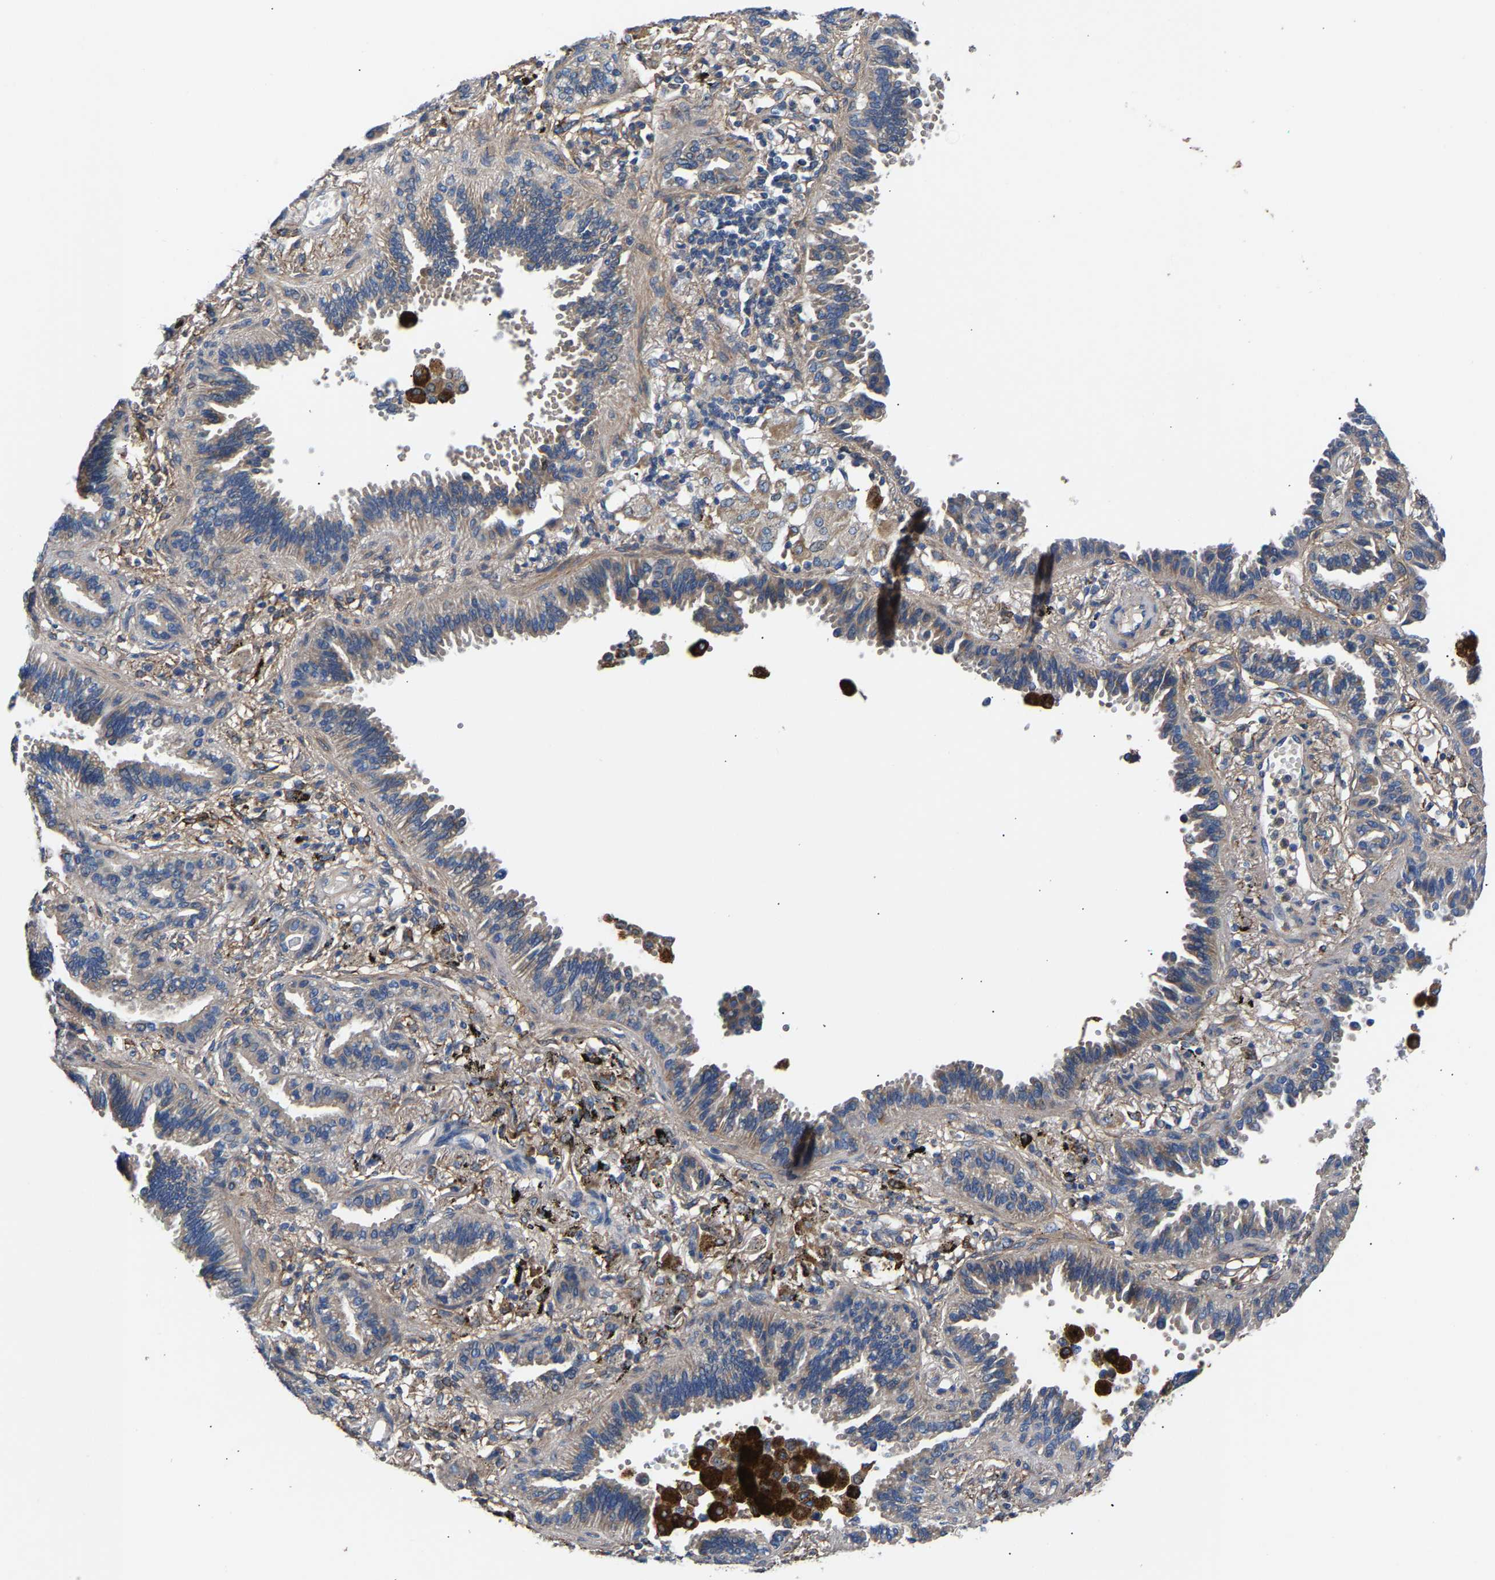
{"staining": {"intensity": "negative", "quantity": "none", "location": "none"}, "tissue": "lung cancer", "cell_type": "Tumor cells", "image_type": "cancer", "snomed": [{"axis": "morphology", "description": "Normal tissue, NOS"}, {"axis": "morphology", "description": "Adenocarcinoma, NOS"}, {"axis": "topography", "description": "Lung"}], "caption": "Immunohistochemical staining of lung cancer displays no significant expression in tumor cells.", "gene": "CCDC171", "patient": {"sex": "male", "age": 59}}